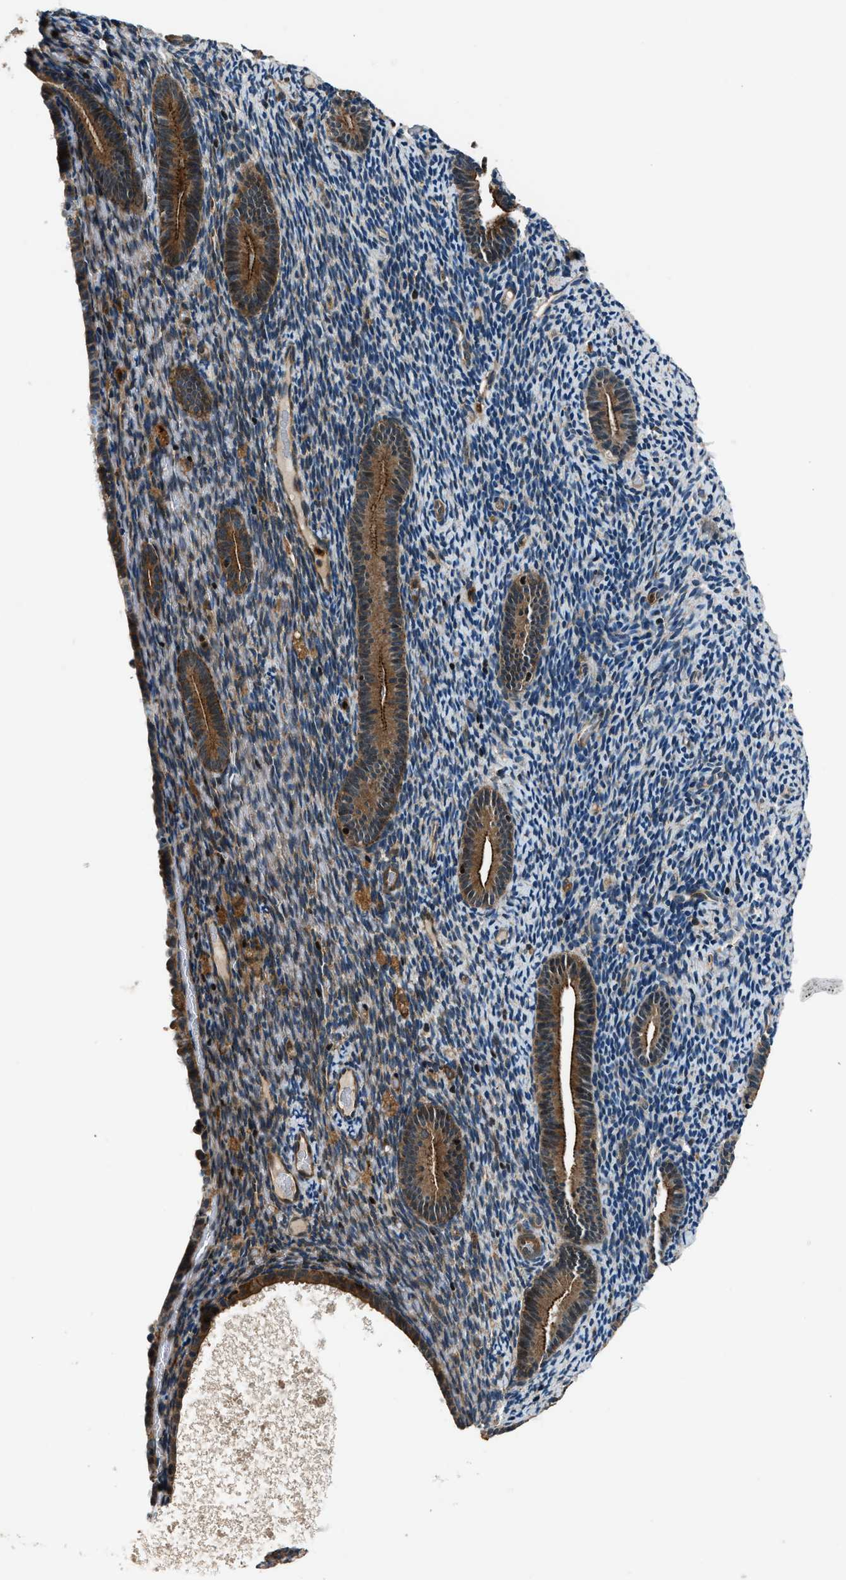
{"staining": {"intensity": "negative", "quantity": "none", "location": "none"}, "tissue": "endometrium", "cell_type": "Cells in endometrial stroma", "image_type": "normal", "snomed": [{"axis": "morphology", "description": "Normal tissue, NOS"}, {"axis": "topography", "description": "Endometrium"}], "caption": "IHC photomicrograph of benign endometrium: human endometrium stained with DAB (3,3'-diaminobenzidine) demonstrates no significant protein positivity in cells in endometrial stroma.", "gene": "ARHGEF11", "patient": {"sex": "female", "age": 51}}